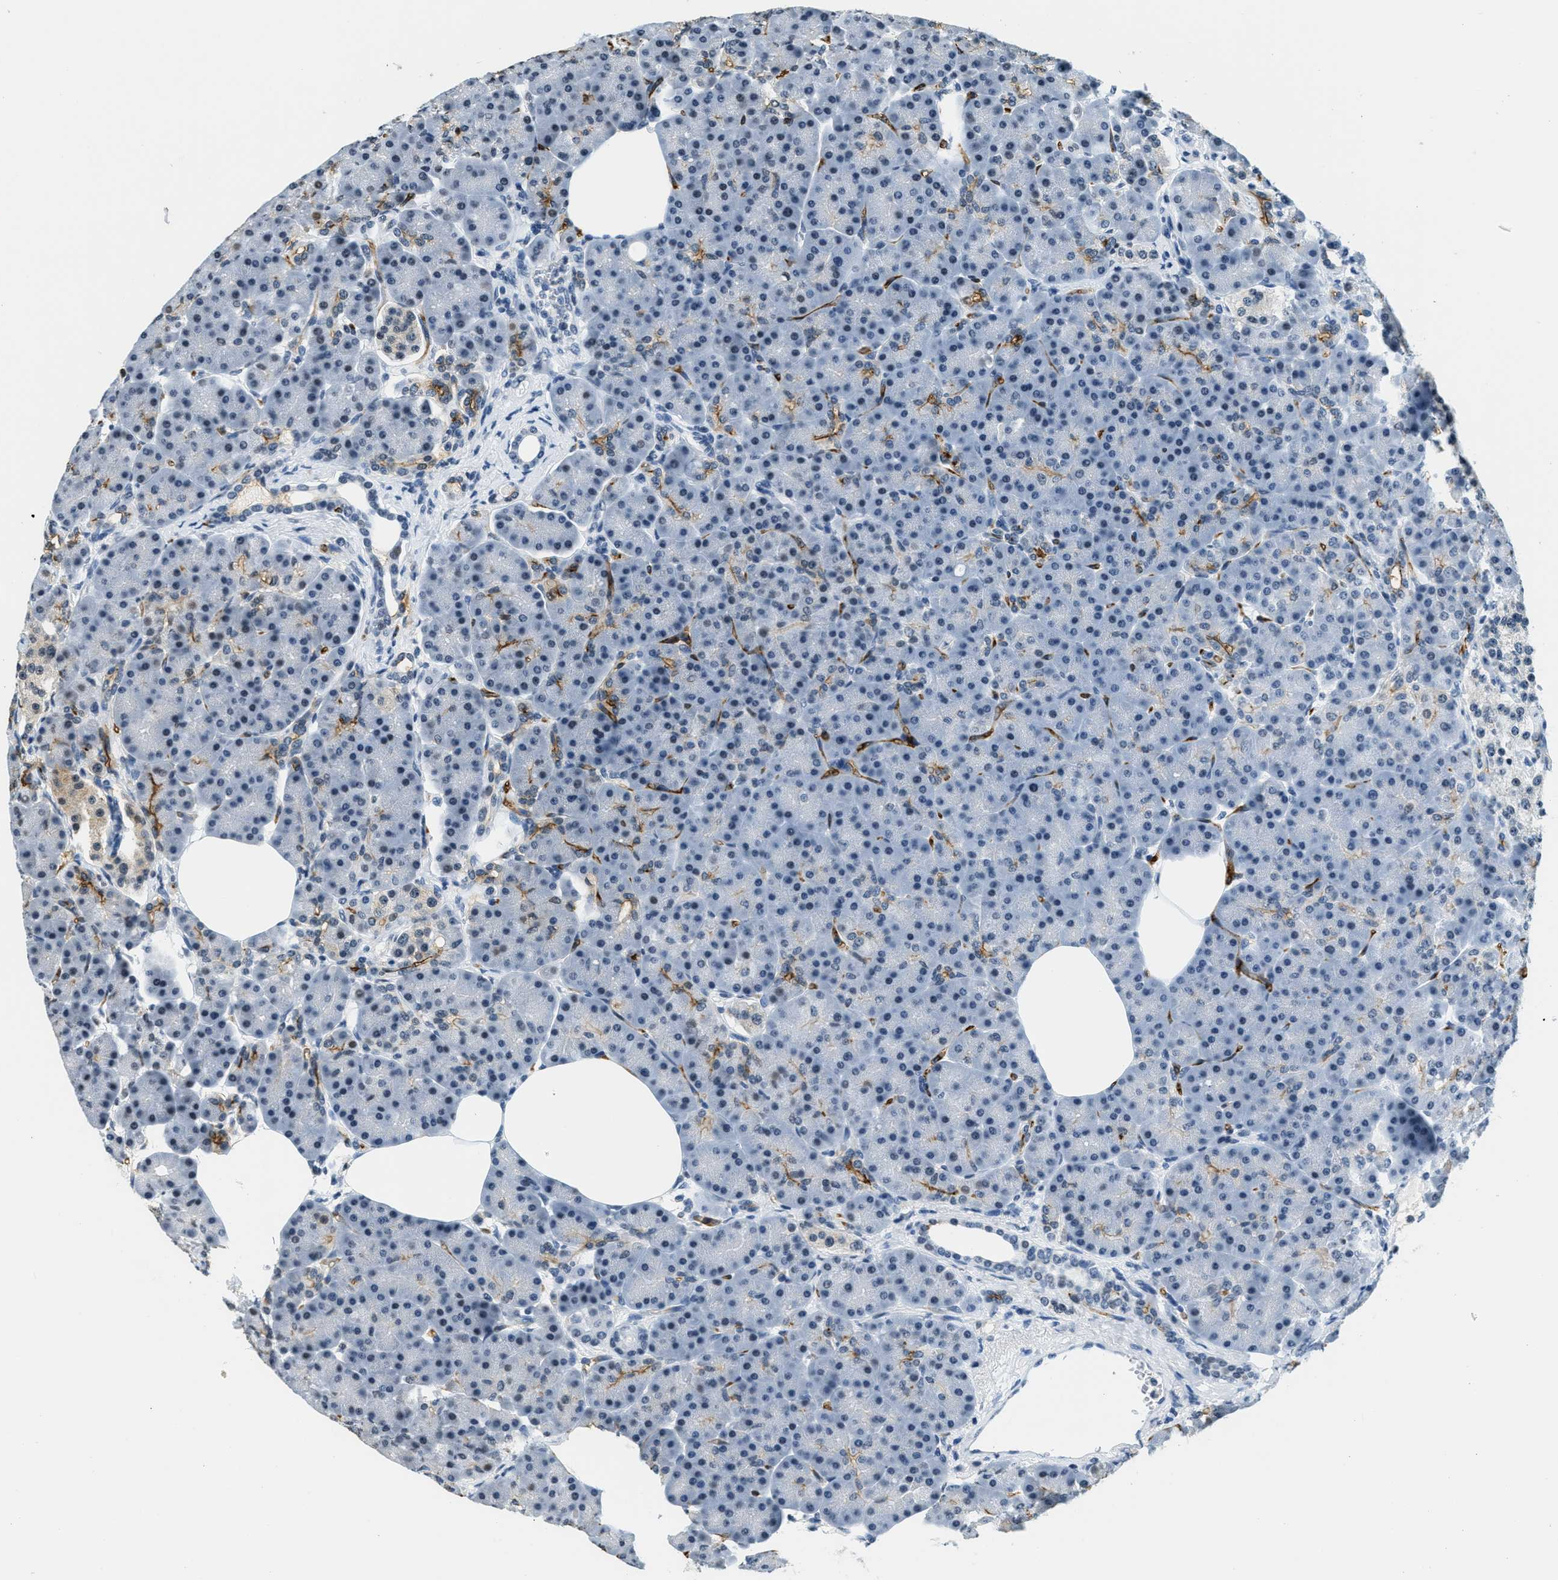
{"staining": {"intensity": "moderate", "quantity": "<25%", "location": "cytoplasmic/membranous"}, "tissue": "pancreas", "cell_type": "Exocrine glandular cells", "image_type": "normal", "snomed": [{"axis": "morphology", "description": "Normal tissue, NOS"}, {"axis": "topography", "description": "Pancreas"}], "caption": "A brown stain highlights moderate cytoplasmic/membranous expression of a protein in exocrine glandular cells of unremarkable human pancreas. The staining was performed using DAB (3,3'-diaminobenzidine) to visualize the protein expression in brown, while the nuclei were stained in blue with hematoxylin (Magnification: 20x).", "gene": "CA4", "patient": {"sex": "female", "age": 70}}